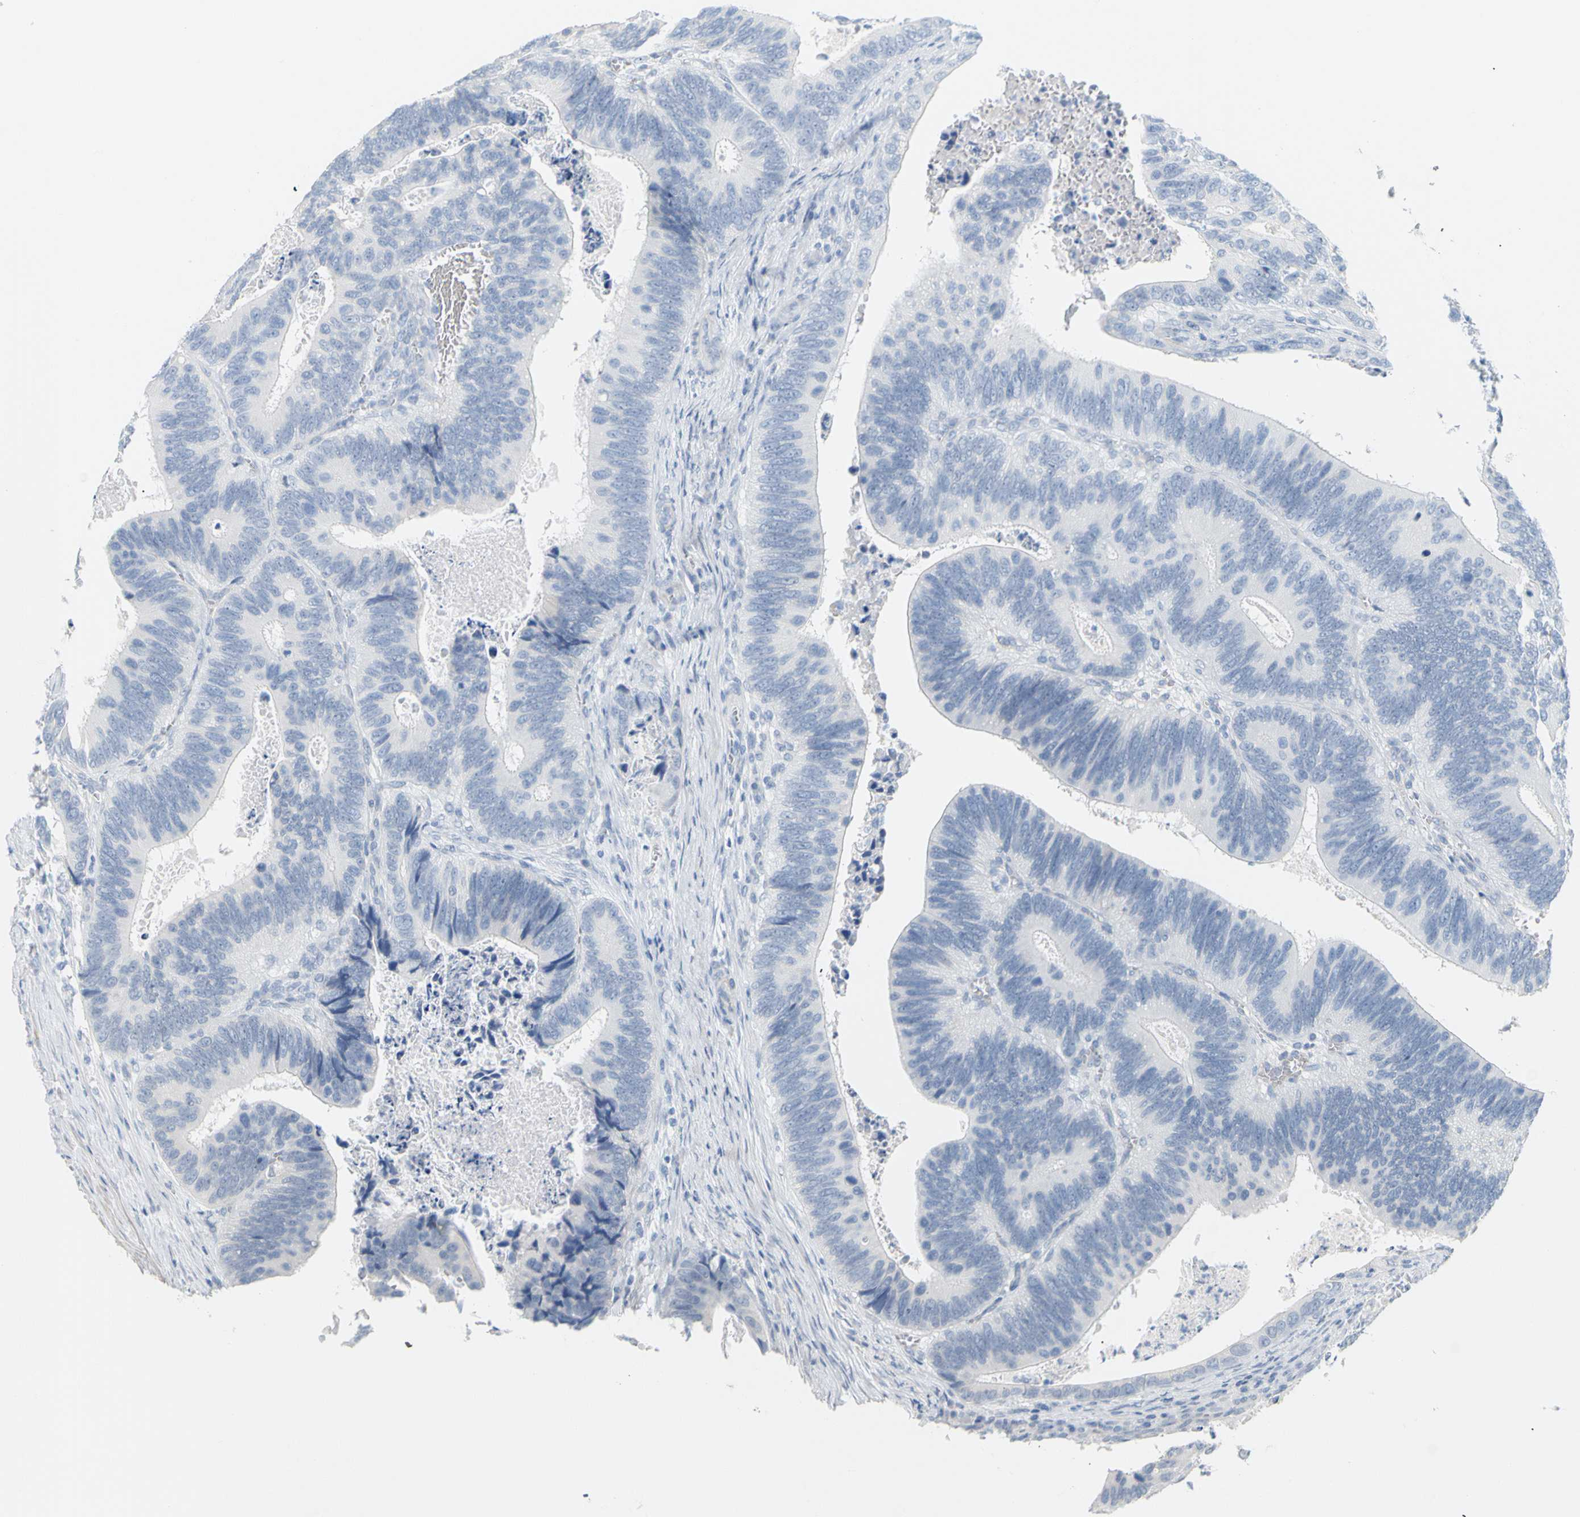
{"staining": {"intensity": "negative", "quantity": "none", "location": "none"}, "tissue": "colorectal cancer", "cell_type": "Tumor cells", "image_type": "cancer", "snomed": [{"axis": "morphology", "description": "Inflammation, NOS"}, {"axis": "morphology", "description": "Adenocarcinoma, NOS"}, {"axis": "topography", "description": "Colon"}], "caption": "Colorectal adenocarcinoma stained for a protein using IHC exhibits no positivity tumor cells.", "gene": "OPN1SW", "patient": {"sex": "male", "age": 72}}